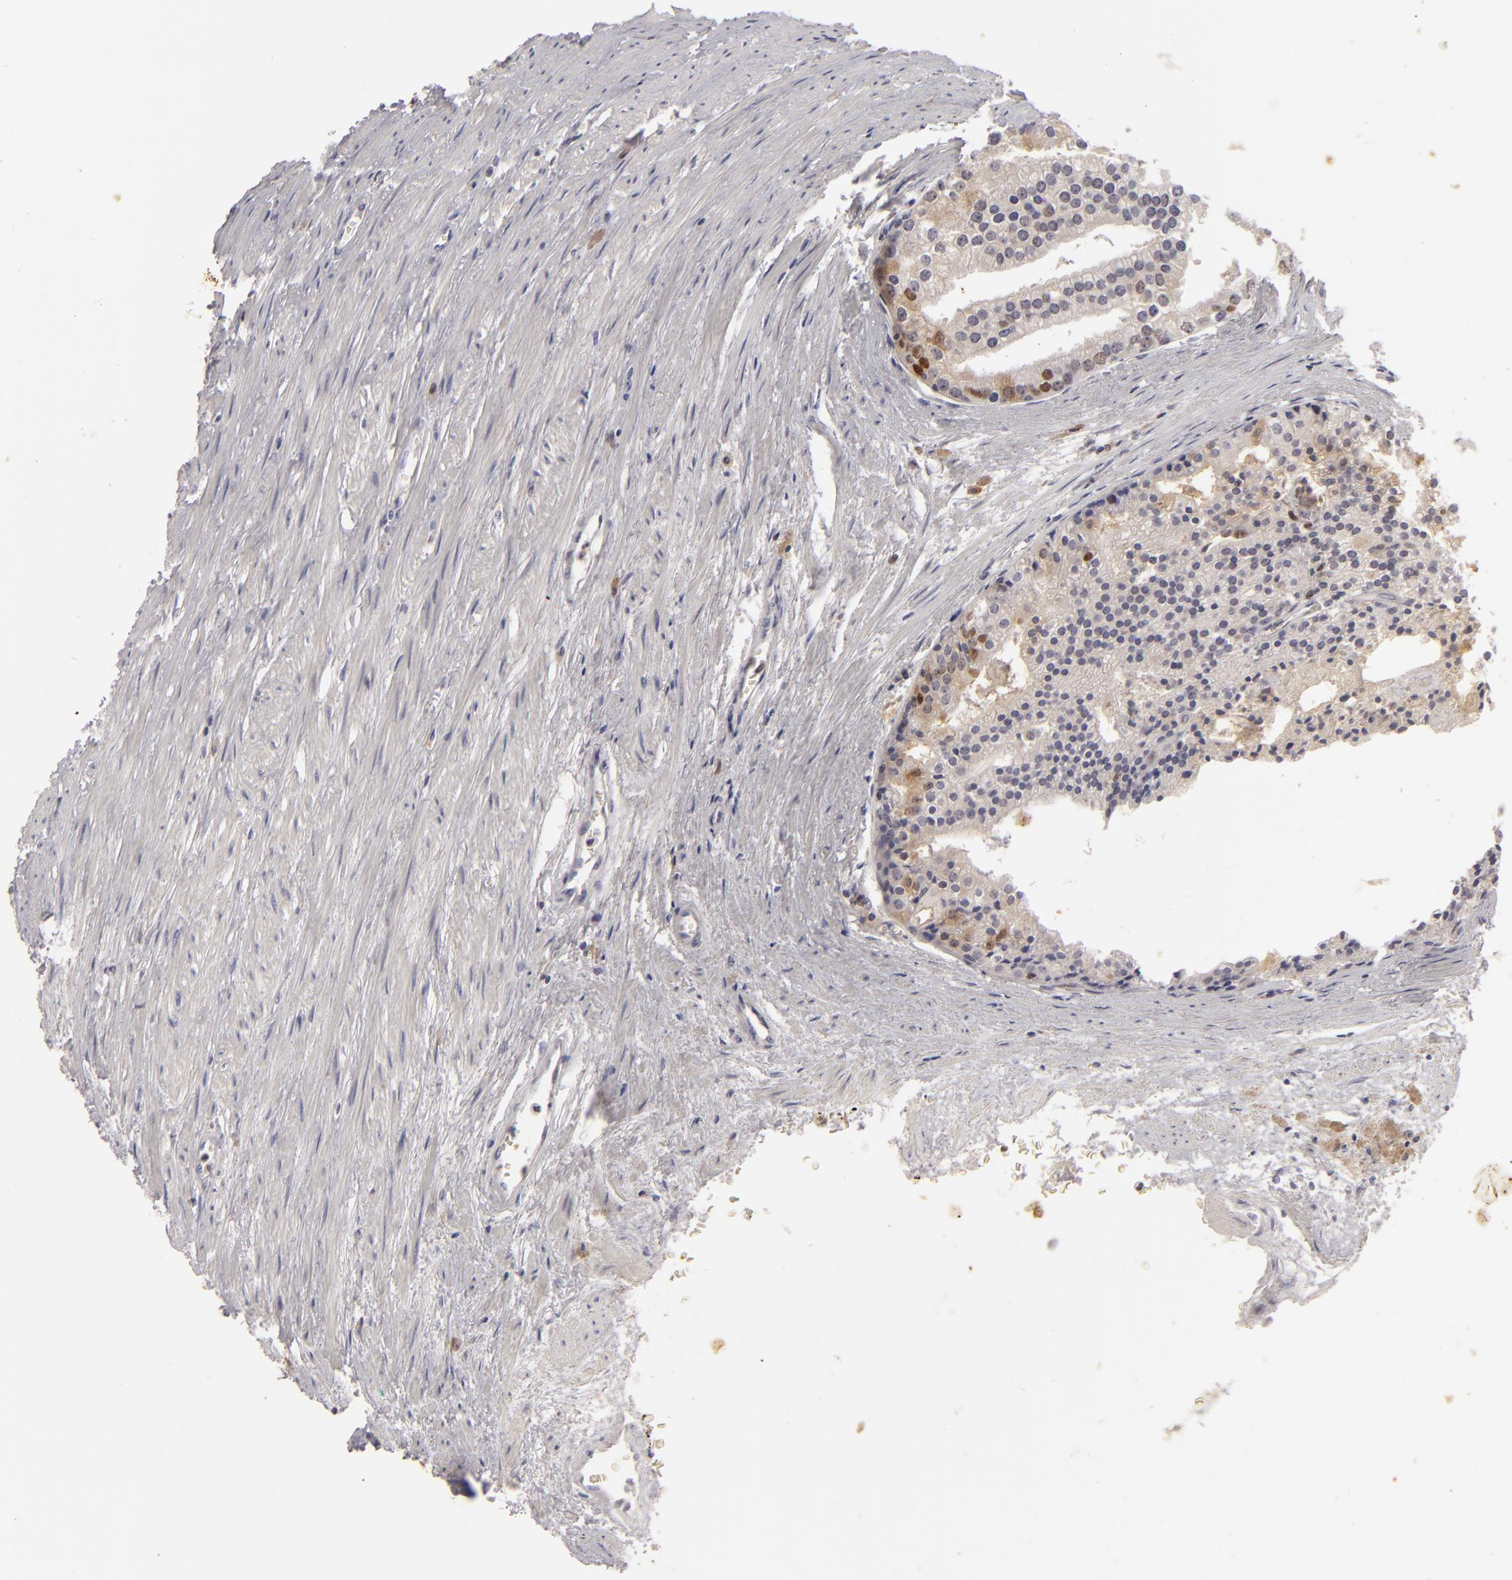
{"staining": {"intensity": "strong", "quantity": "<25%", "location": "nuclear"}, "tissue": "prostate cancer", "cell_type": "Tumor cells", "image_type": "cancer", "snomed": [{"axis": "morphology", "description": "Adenocarcinoma, High grade"}, {"axis": "topography", "description": "Prostate"}], "caption": "Prostate adenocarcinoma (high-grade) tissue exhibits strong nuclear staining in approximately <25% of tumor cells", "gene": "FEN1", "patient": {"sex": "male", "age": 56}}